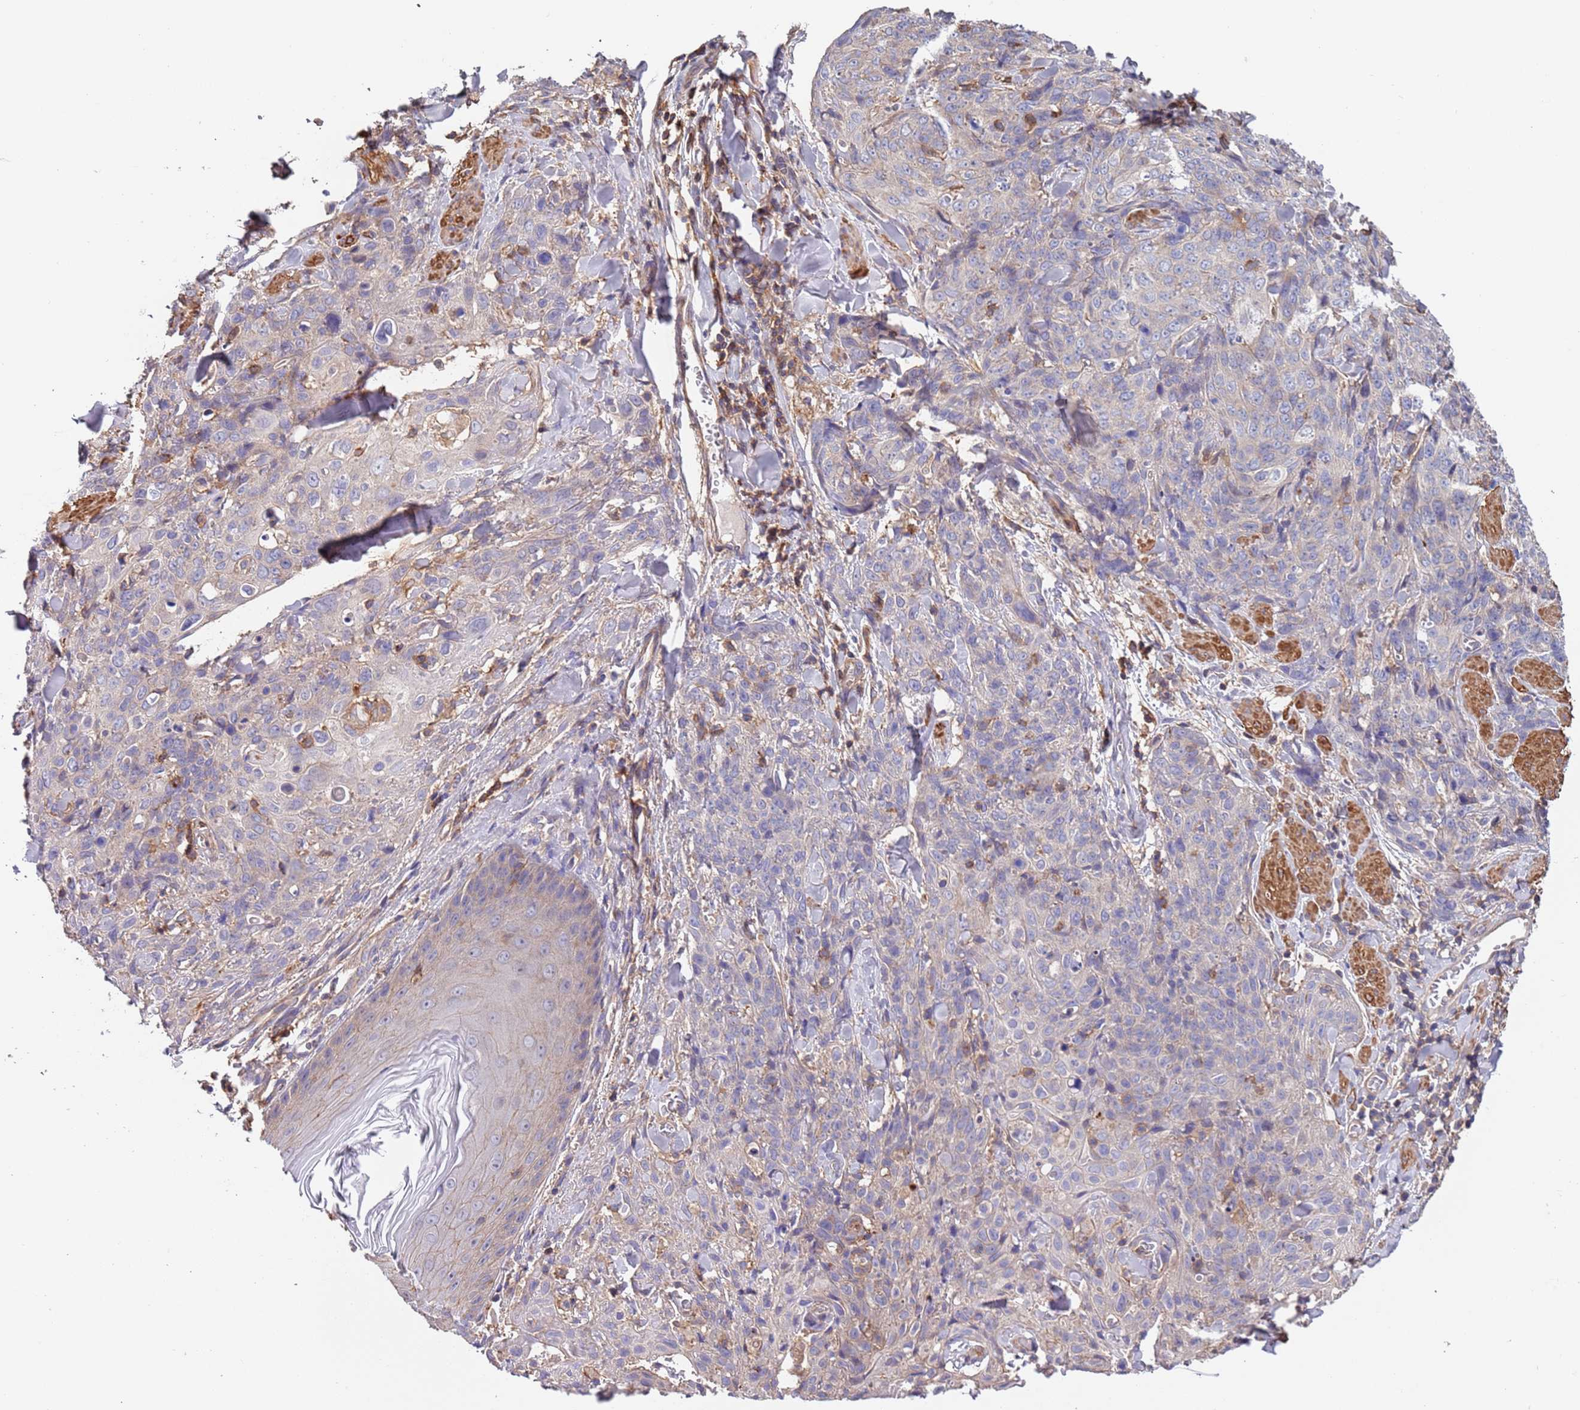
{"staining": {"intensity": "negative", "quantity": "none", "location": "none"}, "tissue": "skin cancer", "cell_type": "Tumor cells", "image_type": "cancer", "snomed": [{"axis": "morphology", "description": "Squamous cell carcinoma, NOS"}, {"axis": "topography", "description": "Skin"}, {"axis": "topography", "description": "Vulva"}], "caption": "A high-resolution histopathology image shows immunohistochemistry (IHC) staining of skin squamous cell carcinoma, which demonstrates no significant expression in tumor cells. (DAB (3,3'-diaminobenzidine) immunohistochemistry (IHC), high magnification).", "gene": "SYT4", "patient": {"sex": "female", "age": 85}}